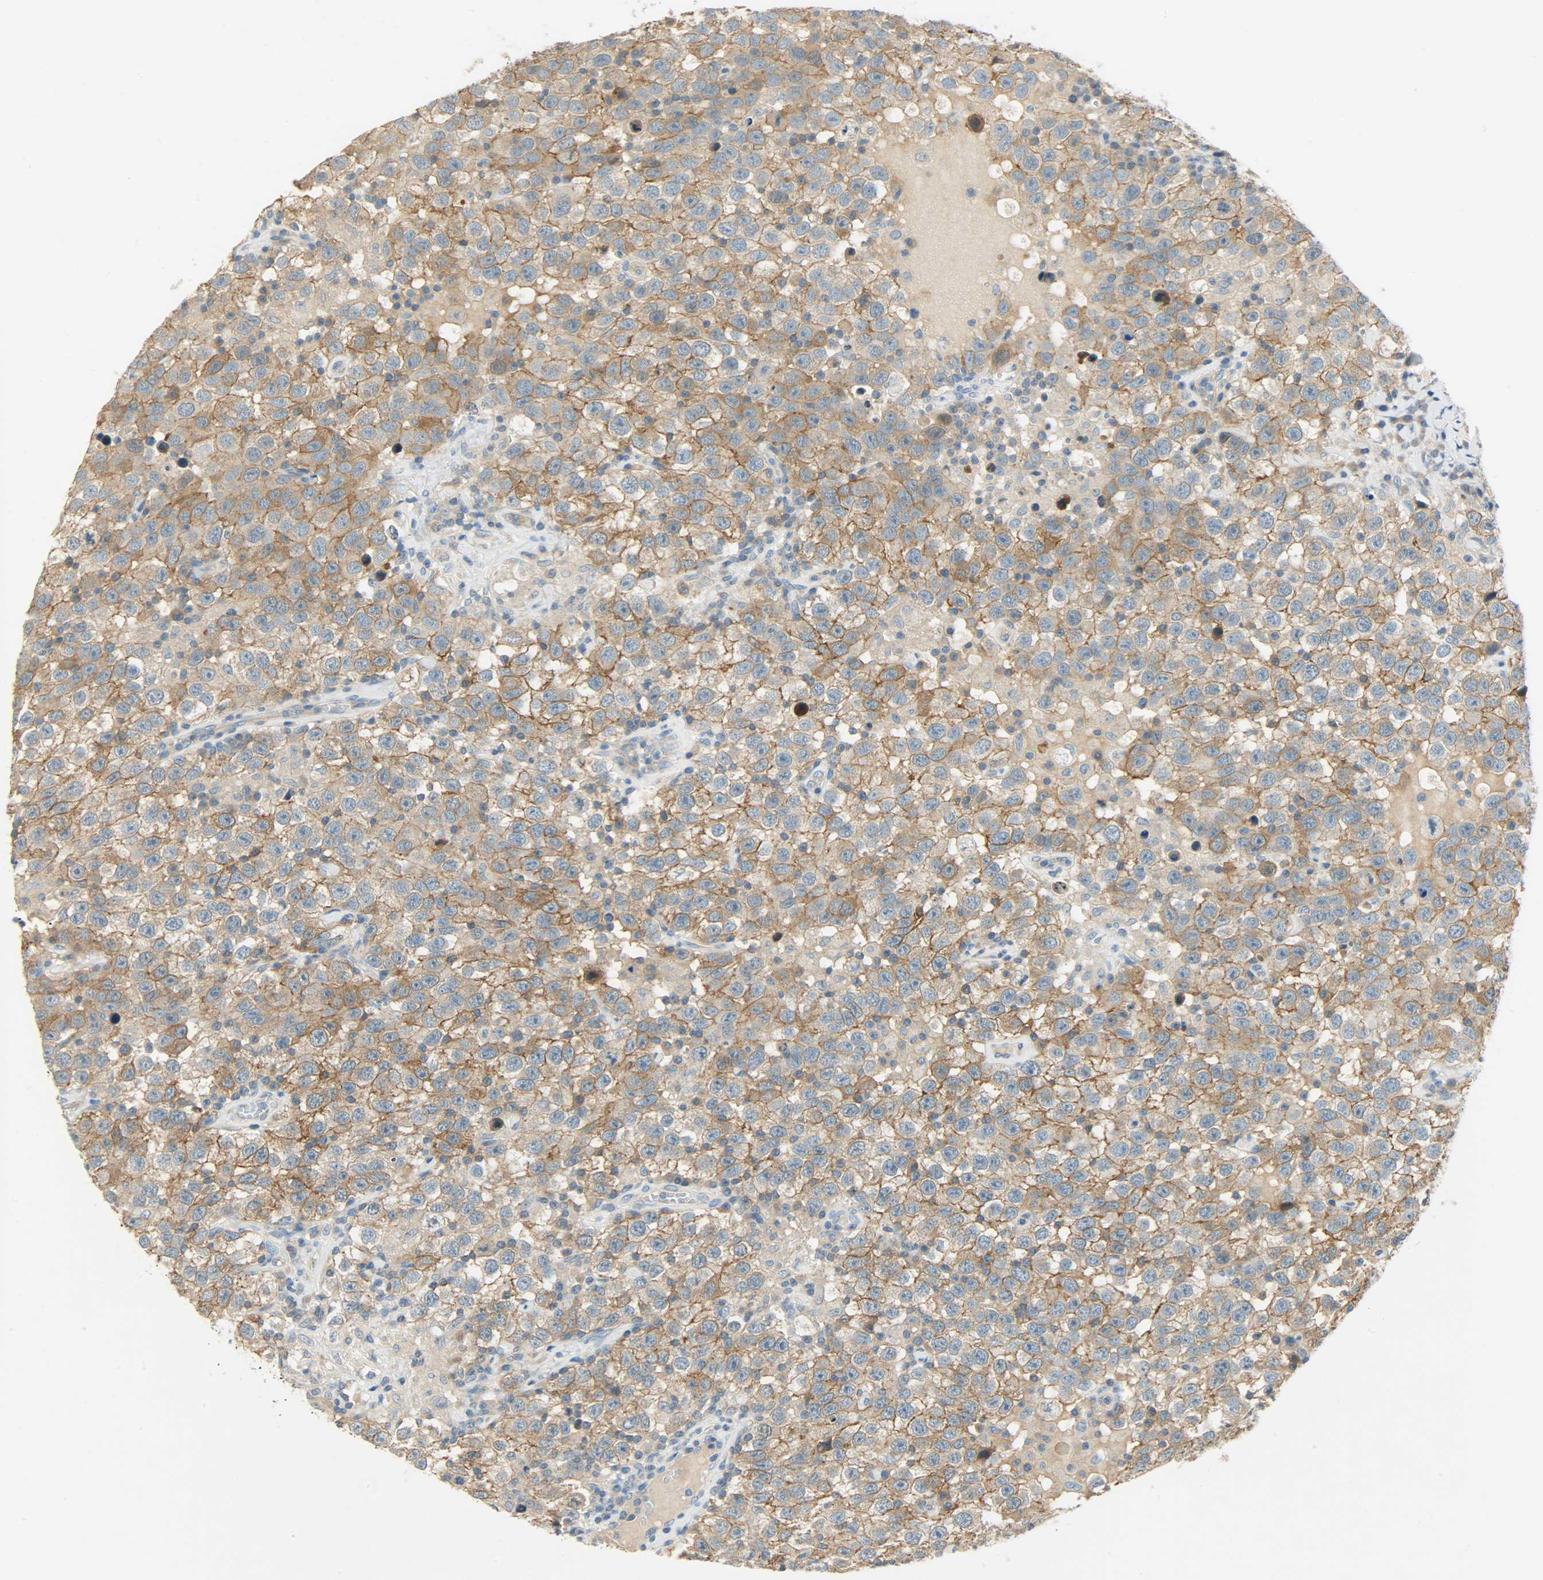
{"staining": {"intensity": "strong", "quantity": ">75%", "location": "cytoplasmic/membranous"}, "tissue": "testis cancer", "cell_type": "Tumor cells", "image_type": "cancer", "snomed": [{"axis": "morphology", "description": "Seminoma, NOS"}, {"axis": "topography", "description": "Testis"}], "caption": "Seminoma (testis) stained with DAB IHC displays high levels of strong cytoplasmic/membranous positivity in approximately >75% of tumor cells. The staining was performed using DAB, with brown indicating positive protein expression. Nuclei are stained blue with hematoxylin.", "gene": "DSG2", "patient": {"sex": "male", "age": 41}}